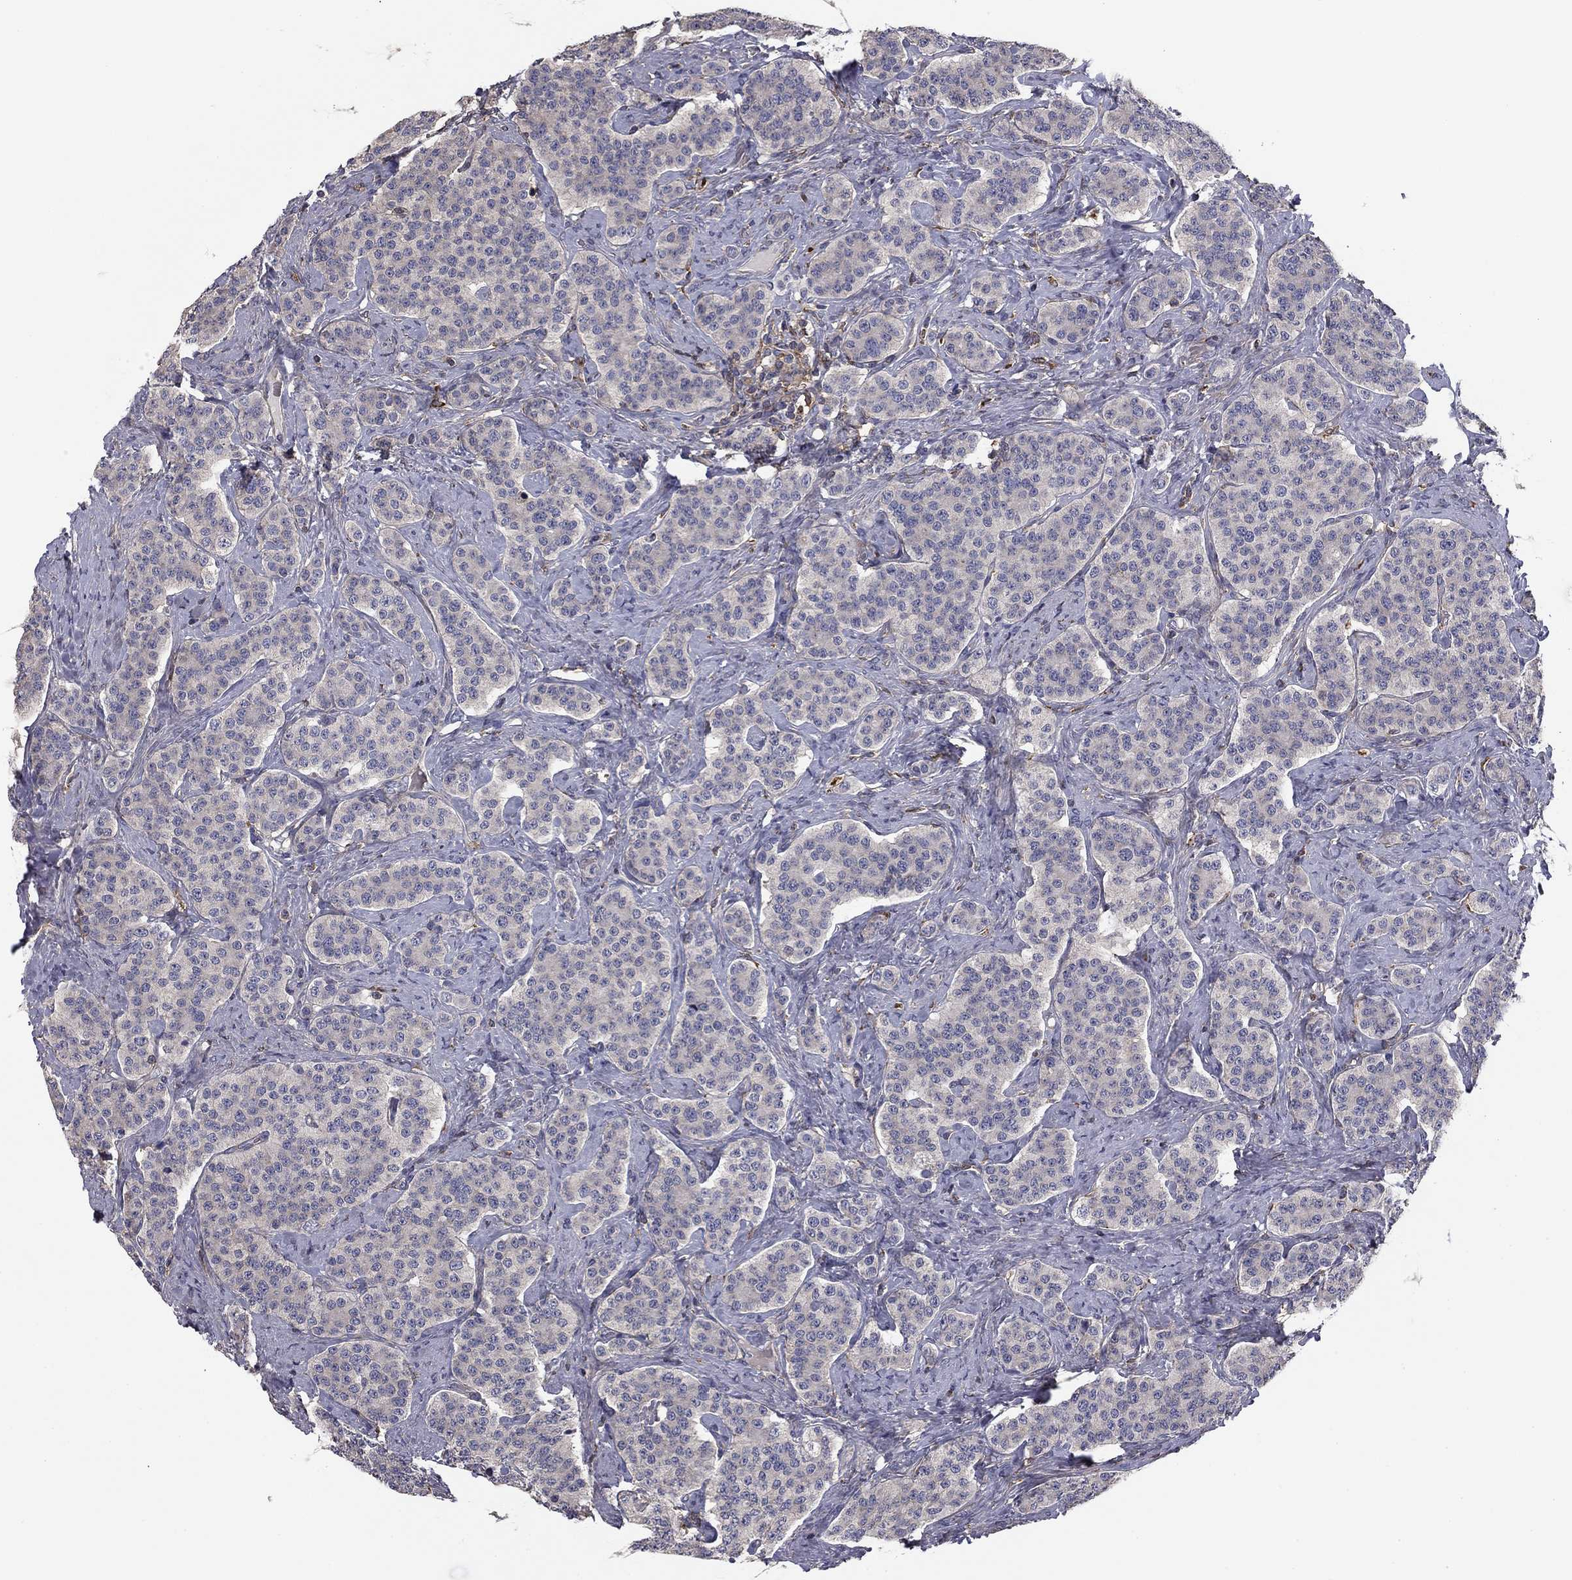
{"staining": {"intensity": "negative", "quantity": "none", "location": "none"}, "tissue": "carcinoid", "cell_type": "Tumor cells", "image_type": "cancer", "snomed": [{"axis": "morphology", "description": "Carcinoid, malignant, NOS"}, {"axis": "topography", "description": "Small intestine"}], "caption": "The micrograph displays no significant expression in tumor cells of carcinoid (malignant).", "gene": "PLCB2", "patient": {"sex": "female", "age": 58}}